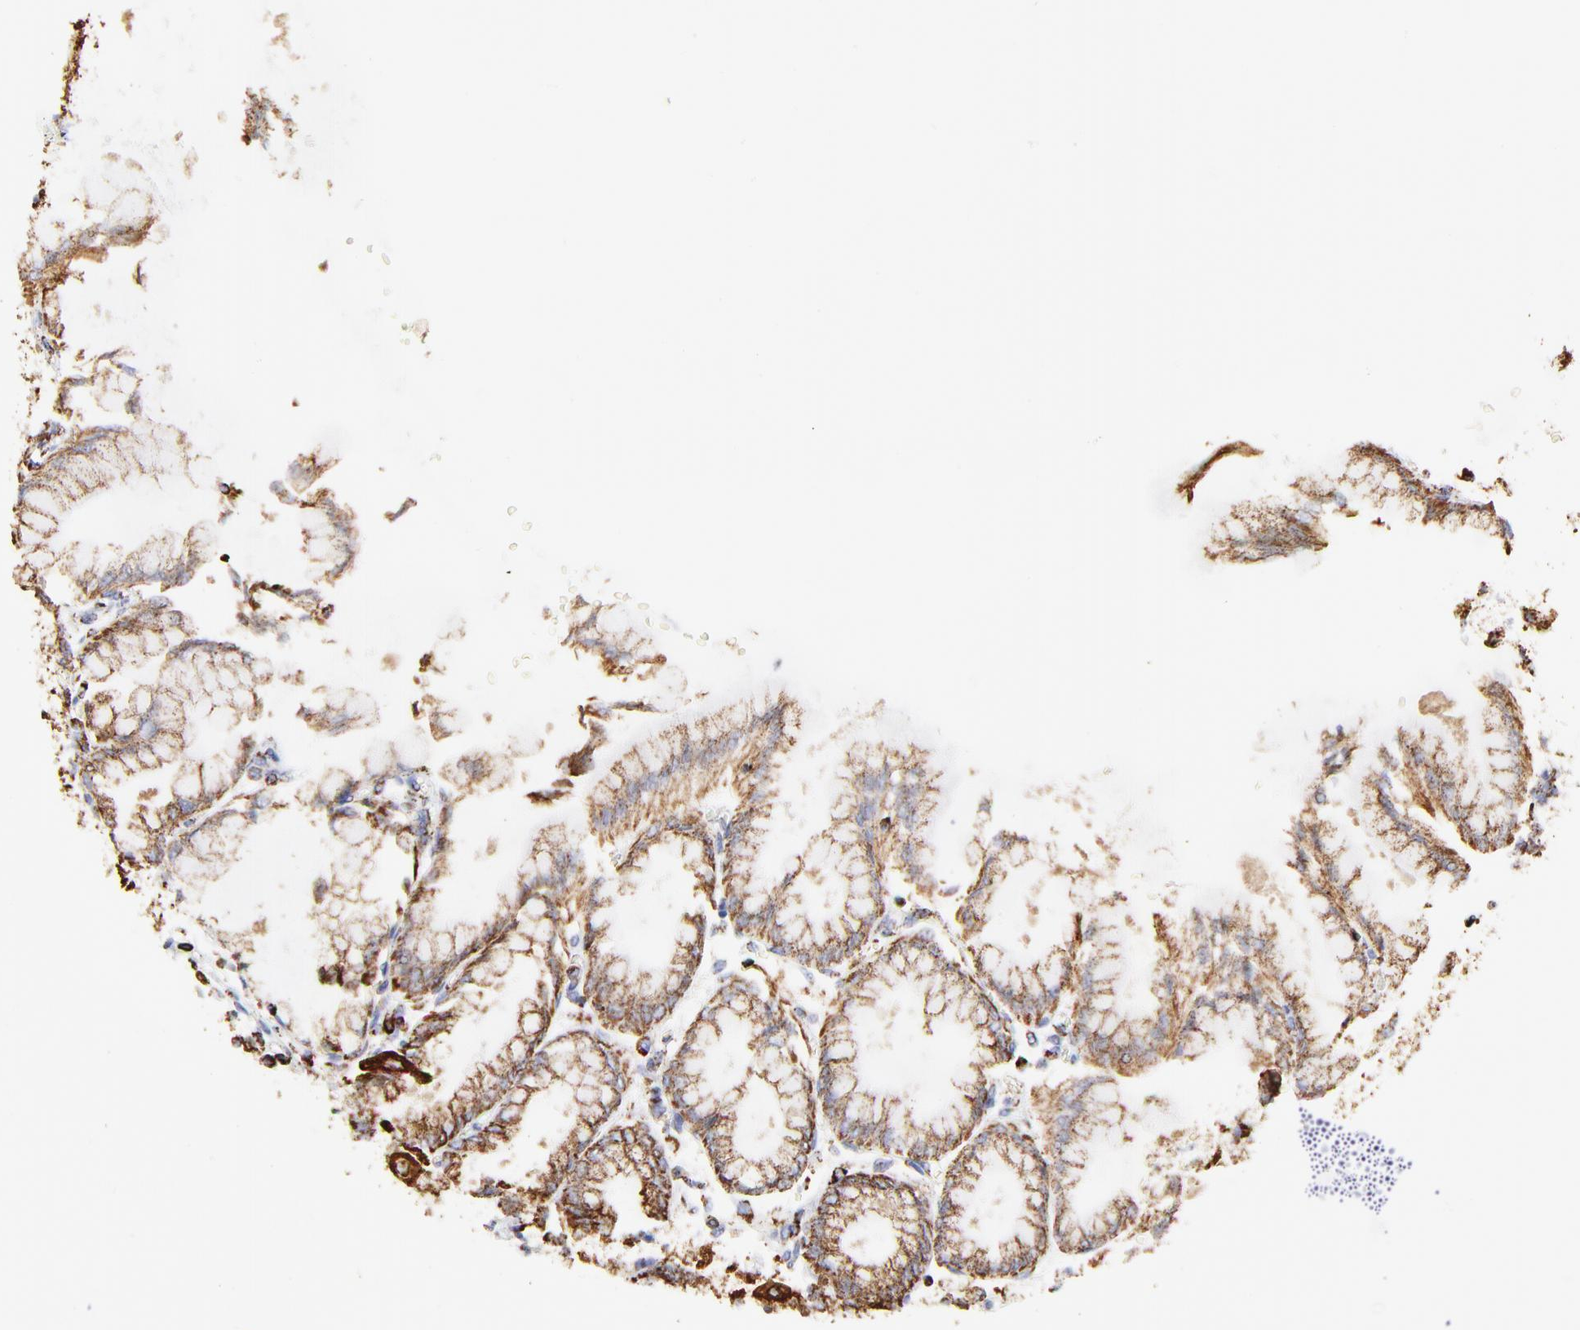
{"staining": {"intensity": "strong", "quantity": ">75%", "location": "cytoplasmic/membranous"}, "tissue": "stomach", "cell_type": "Glandular cells", "image_type": "normal", "snomed": [{"axis": "morphology", "description": "Normal tissue, NOS"}, {"axis": "topography", "description": "Stomach, upper"}], "caption": "Stomach stained with IHC shows strong cytoplasmic/membranous expression in about >75% of glandular cells. Nuclei are stained in blue.", "gene": "COX4I1", "patient": {"sex": "female", "age": 56}}